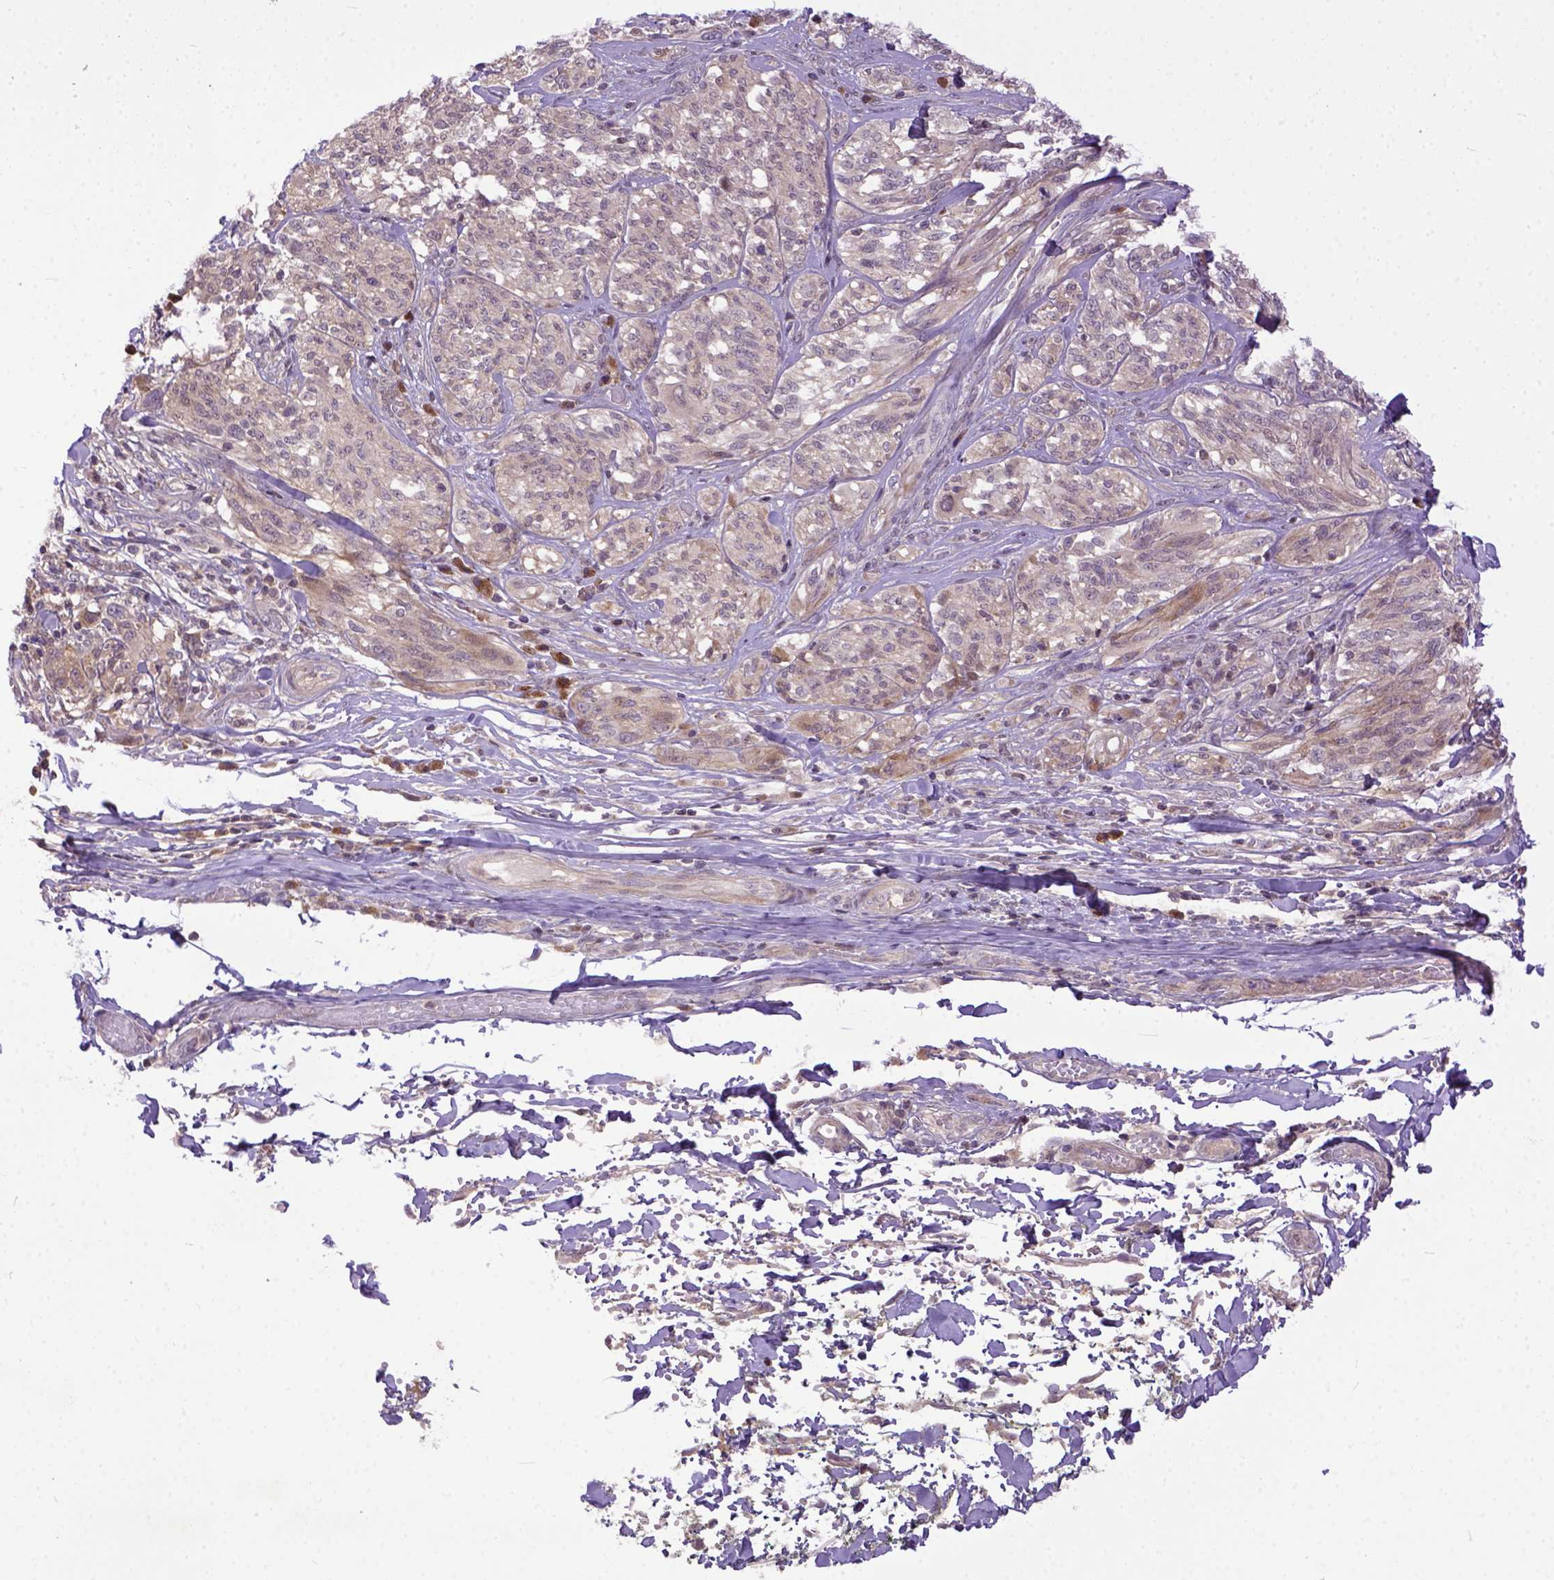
{"staining": {"intensity": "moderate", "quantity": ">75%", "location": "cytoplasmic/membranous"}, "tissue": "melanoma", "cell_type": "Tumor cells", "image_type": "cancer", "snomed": [{"axis": "morphology", "description": "Malignant melanoma, NOS"}, {"axis": "topography", "description": "Skin"}], "caption": "Brown immunohistochemical staining in malignant melanoma reveals moderate cytoplasmic/membranous positivity in approximately >75% of tumor cells. Nuclei are stained in blue.", "gene": "CPNE1", "patient": {"sex": "female", "age": 91}}